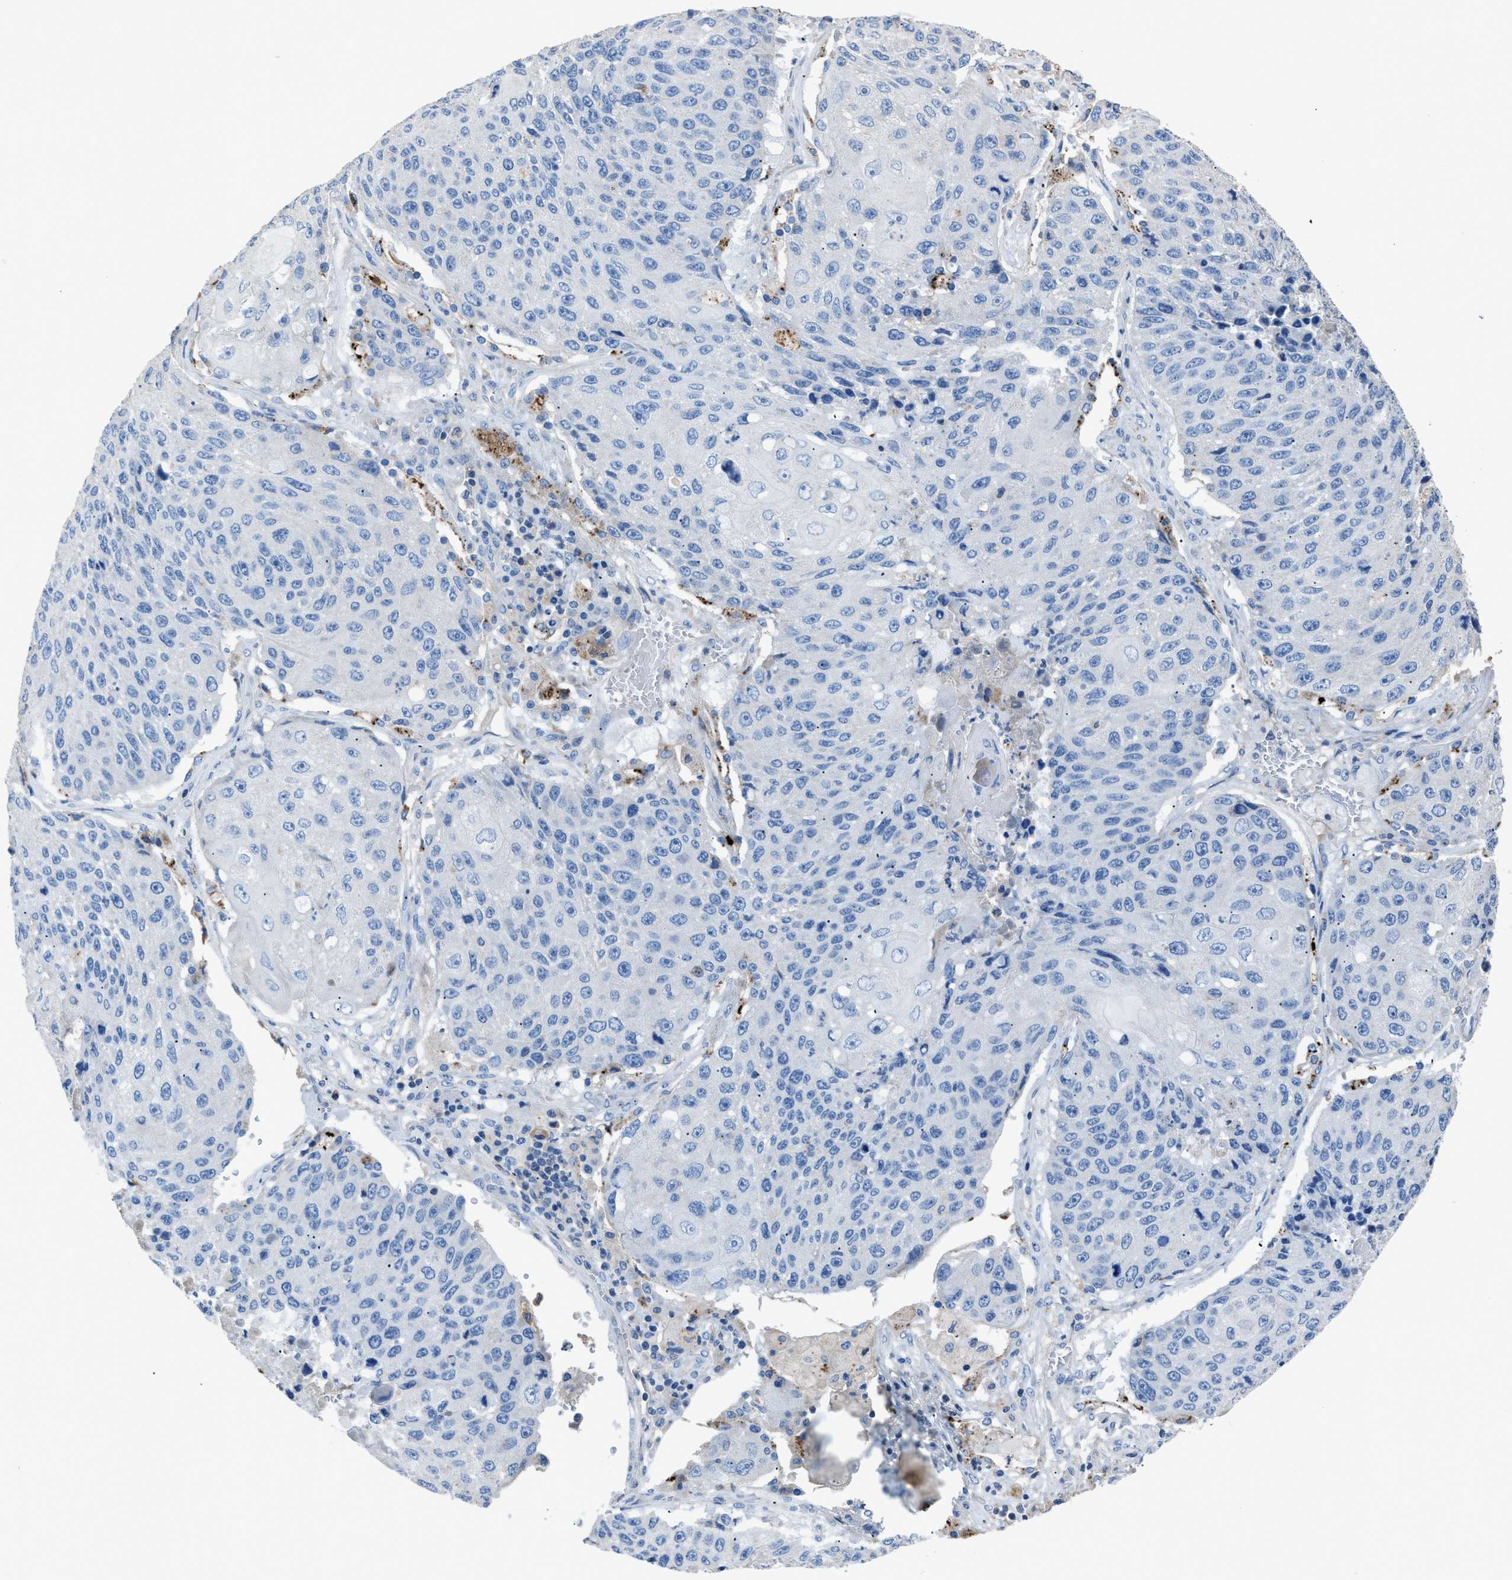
{"staining": {"intensity": "negative", "quantity": "none", "location": "none"}, "tissue": "lung cancer", "cell_type": "Tumor cells", "image_type": "cancer", "snomed": [{"axis": "morphology", "description": "Squamous cell carcinoma, NOS"}, {"axis": "topography", "description": "Lung"}], "caption": "High magnification brightfield microscopy of lung cancer stained with DAB (3,3'-diaminobenzidine) (brown) and counterstained with hematoxylin (blue): tumor cells show no significant staining. Nuclei are stained in blue.", "gene": "SGCZ", "patient": {"sex": "male", "age": 61}}